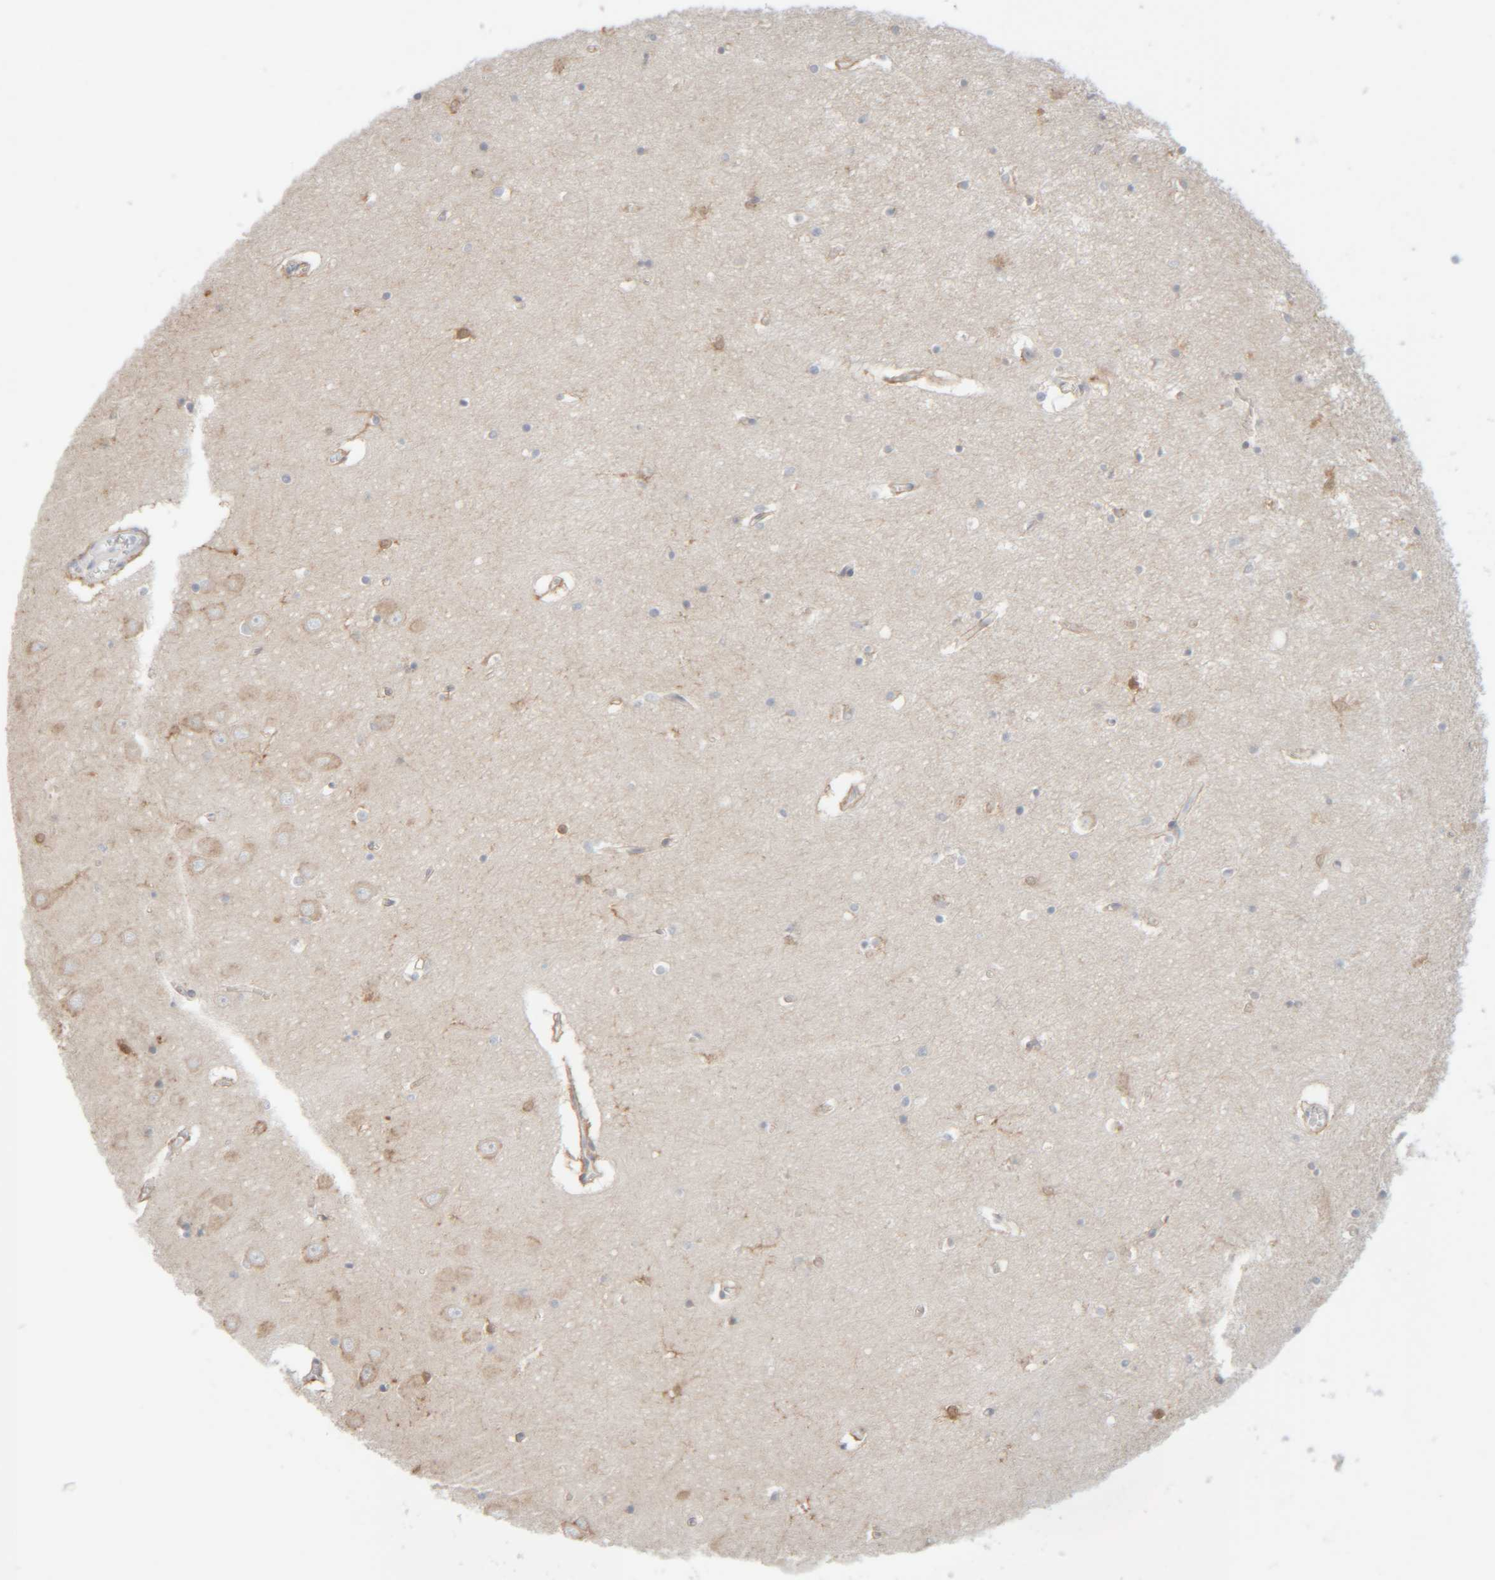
{"staining": {"intensity": "moderate", "quantity": "<25%", "location": "cytoplasmic/membranous"}, "tissue": "hippocampus", "cell_type": "Glial cells", "image_type": "normal", "snomed": [{"axis": "morphology", "description": "Normal tissue, NOS"}, {"axis": "topography", "description": "Hippocampus"}], "caption": "Moderate cytoplasmic/membranous protein staining is seen in about <25% of glial cells in hippocampus.", "gene": "RIDA", "patient": {"sex": "male", "age": 70}}